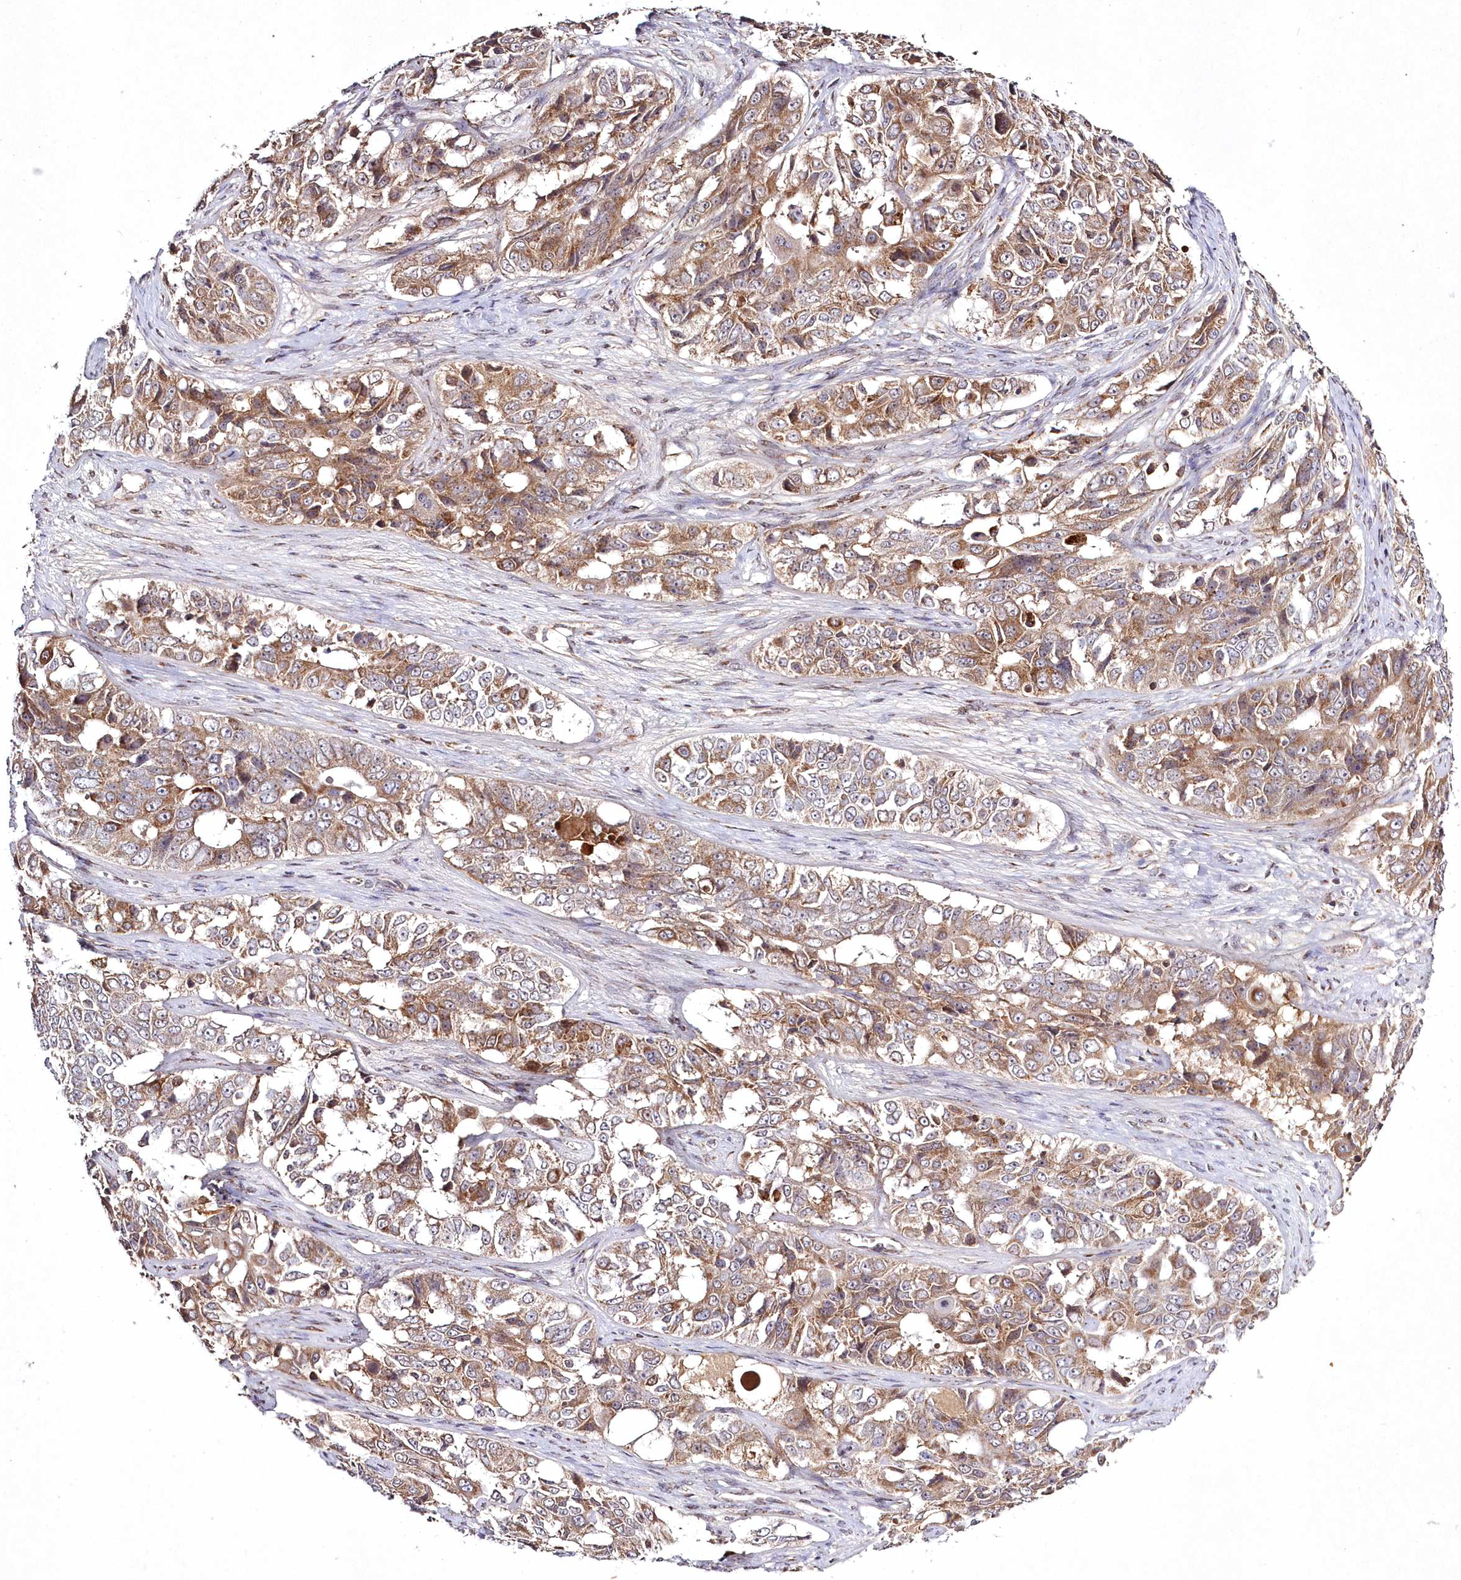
{"staining": {"intensity": "moderate", "quantity": ">75%", "location": "cytoplasmic/membranous"}, "tissue": "ovarian cancer", "cell_type": "Tumor cells", "image_type": "cancer", "snomed": [{"axis": "morphology", "description": "Carcinoma, endometroid"}, {"axis": "topography", "description": "Ovary"}], "caption": "The immunohistochemical stain highlights moderate cytoplasmic/membranous staining in tumor cells of ovarian cancer (endometroid carcinoma) tissue.", "gene": "PEX13", "patient": {"sex": "female", "age": 51}}